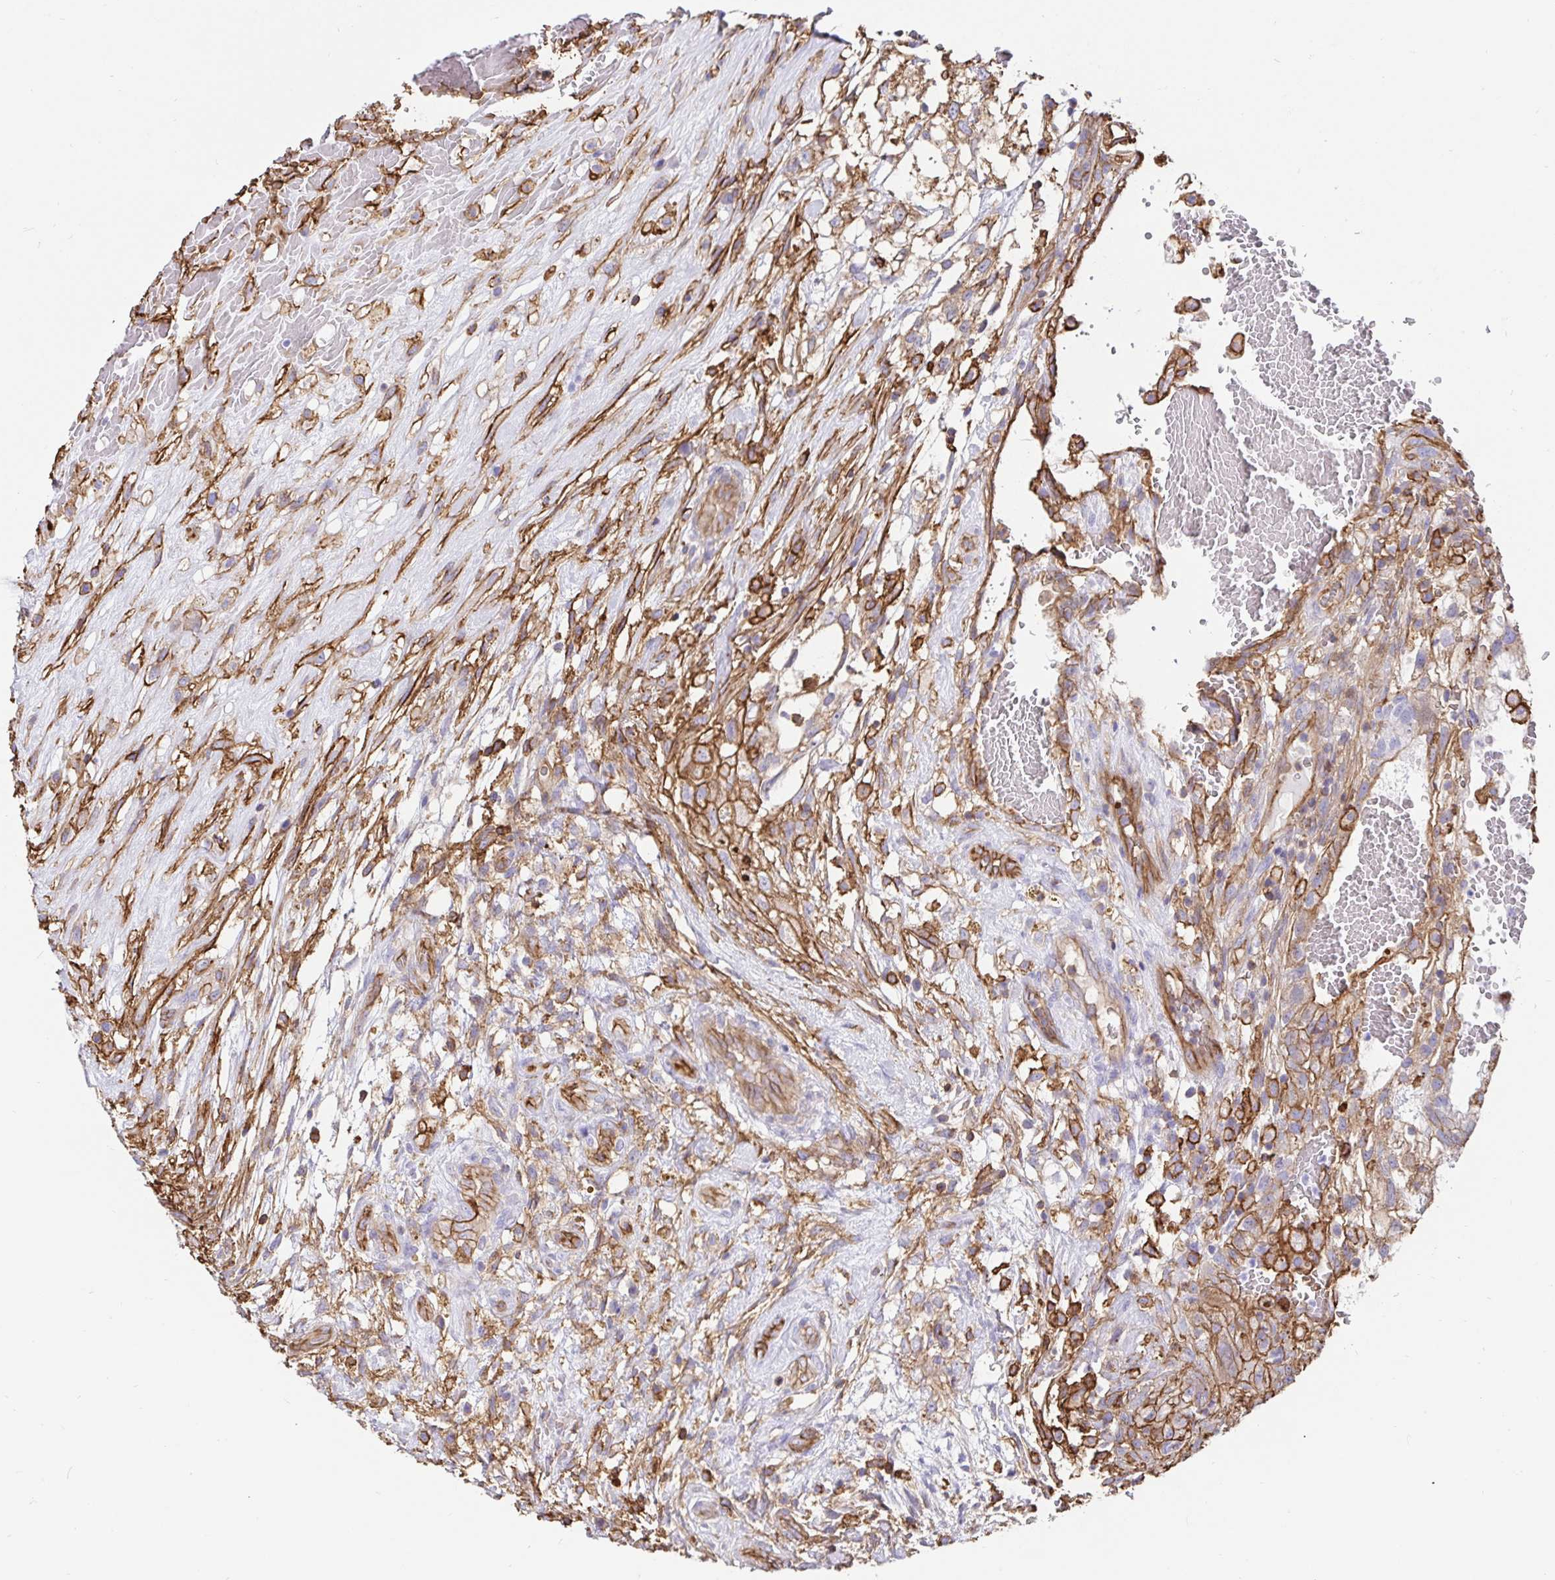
{"staining": {"intensity": "moderate", "quantity": "25%-75%", "location": "cytoplasmic/membranous"}, "tissue": "testis cancer", "cell_type": "Tumor cells", "image_type": "cancer", "snomed": [{"axis": "morphology", "description": "Normal tissue, NOS"}, {"axis": "morphology", "description": "Carcinoma, Embryonal, NOS"}, {"axis": "topography", "description": "Testis"}], "caption": "A brown stain shows moderate cytoplasmic/membranous positivity of a protein in testis cancer tumor cells. The staining is performed using DAB (3,3'-diaminobenzidine) brown chromogen to label protein expression. The nuclei are counter-stained blue using hematoxylin.", "gene": "ANXA2", "patient": {"sex": "male", "age": 32}}